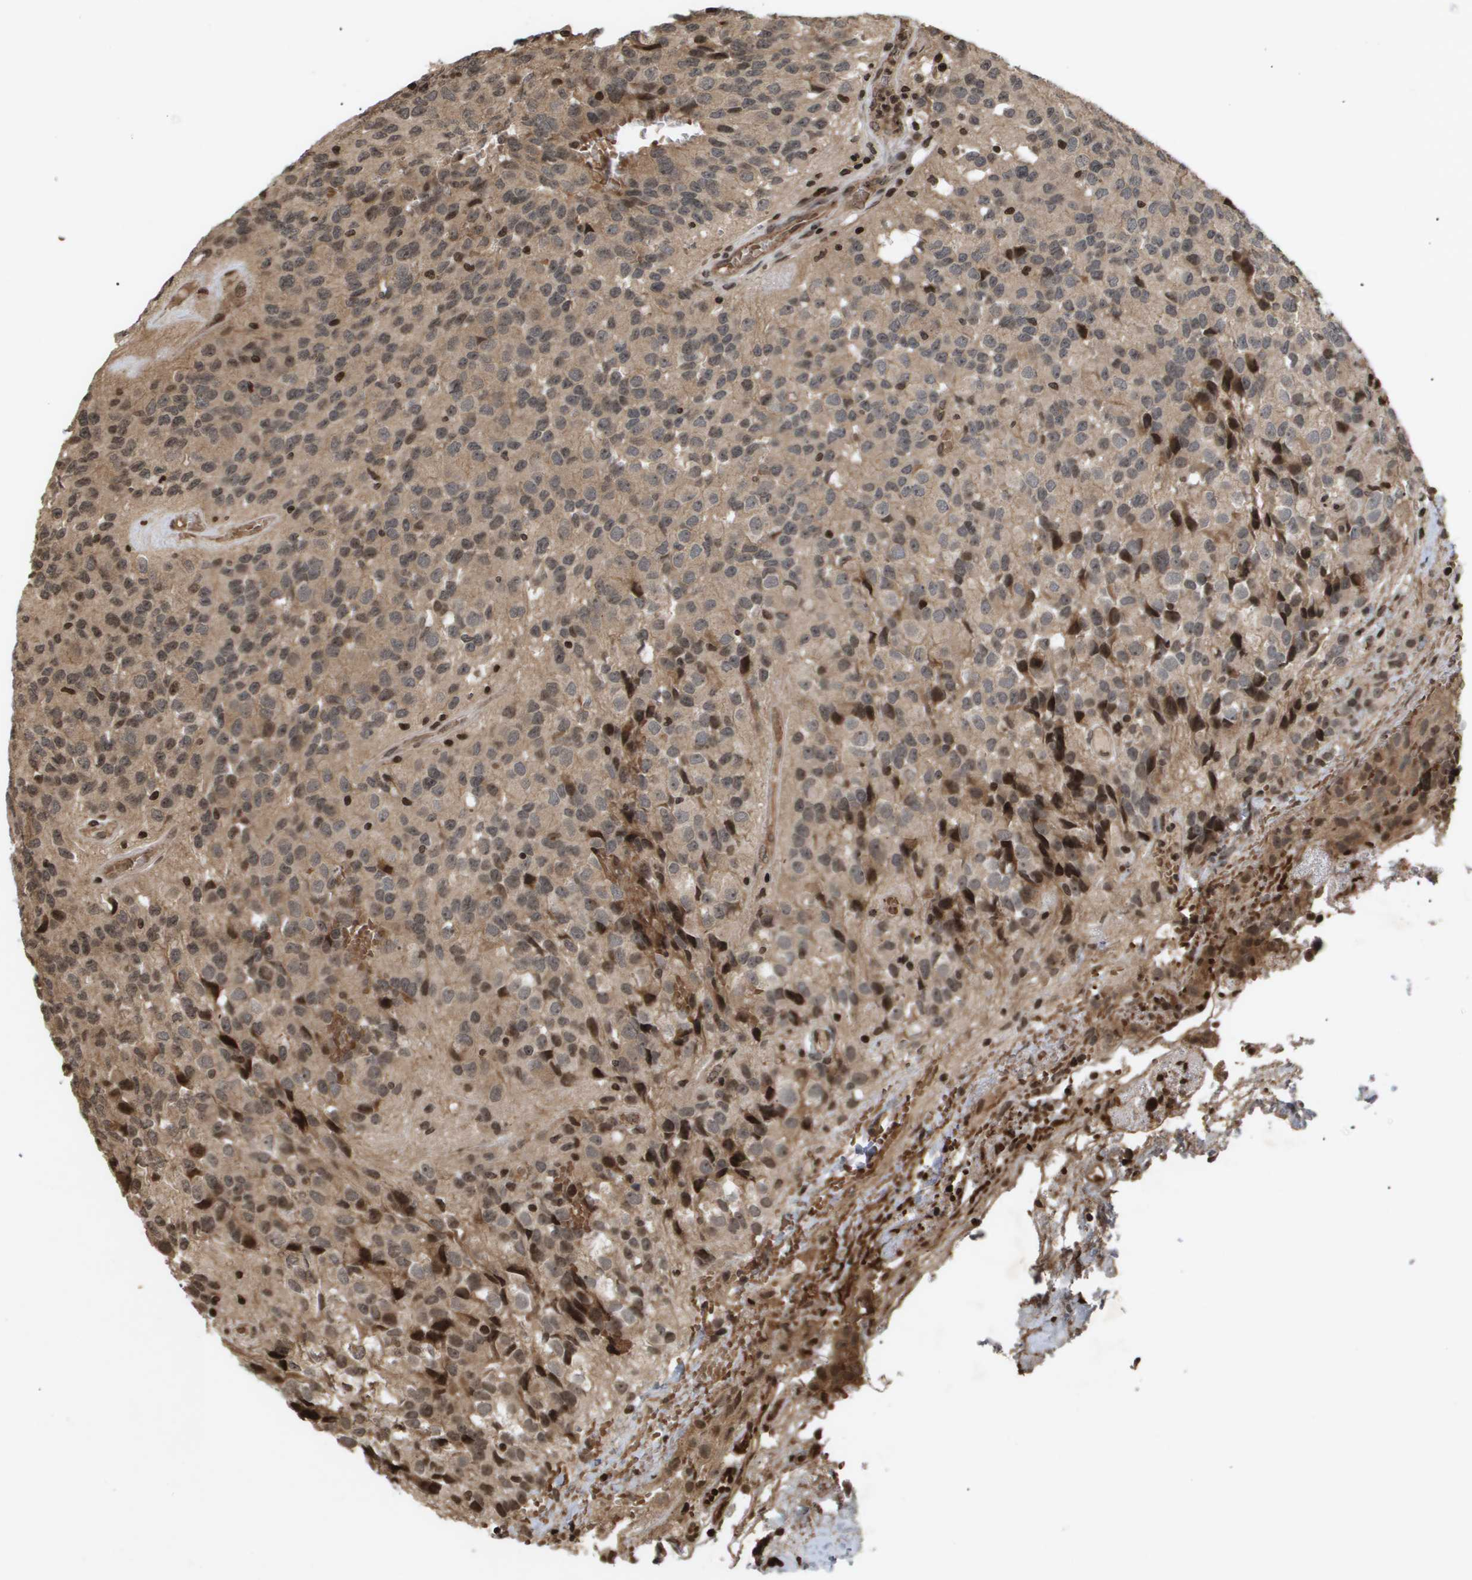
{"staining": {"intensity": "moderate", "quantity": ">75%", "location": "cytoplasmic/membranous,nuclear"}, "tissue": "glioma", "cell_type": "Tumor cells", "image_type": "cancer", "snomed": [{"axis": "morphology", "description": "Glioma, malignant, High grade"}, {"axis": "topography", "description": "Brain"}], "caption": "Immunohistochemical staining of human glioma reveals medium levels of moderate cytoplasmic/membranous and nuclear protein positivity in about >75% of tumor cells.", "gene": "HSPA6", "patient": {"sex": "male", "age": 32}}